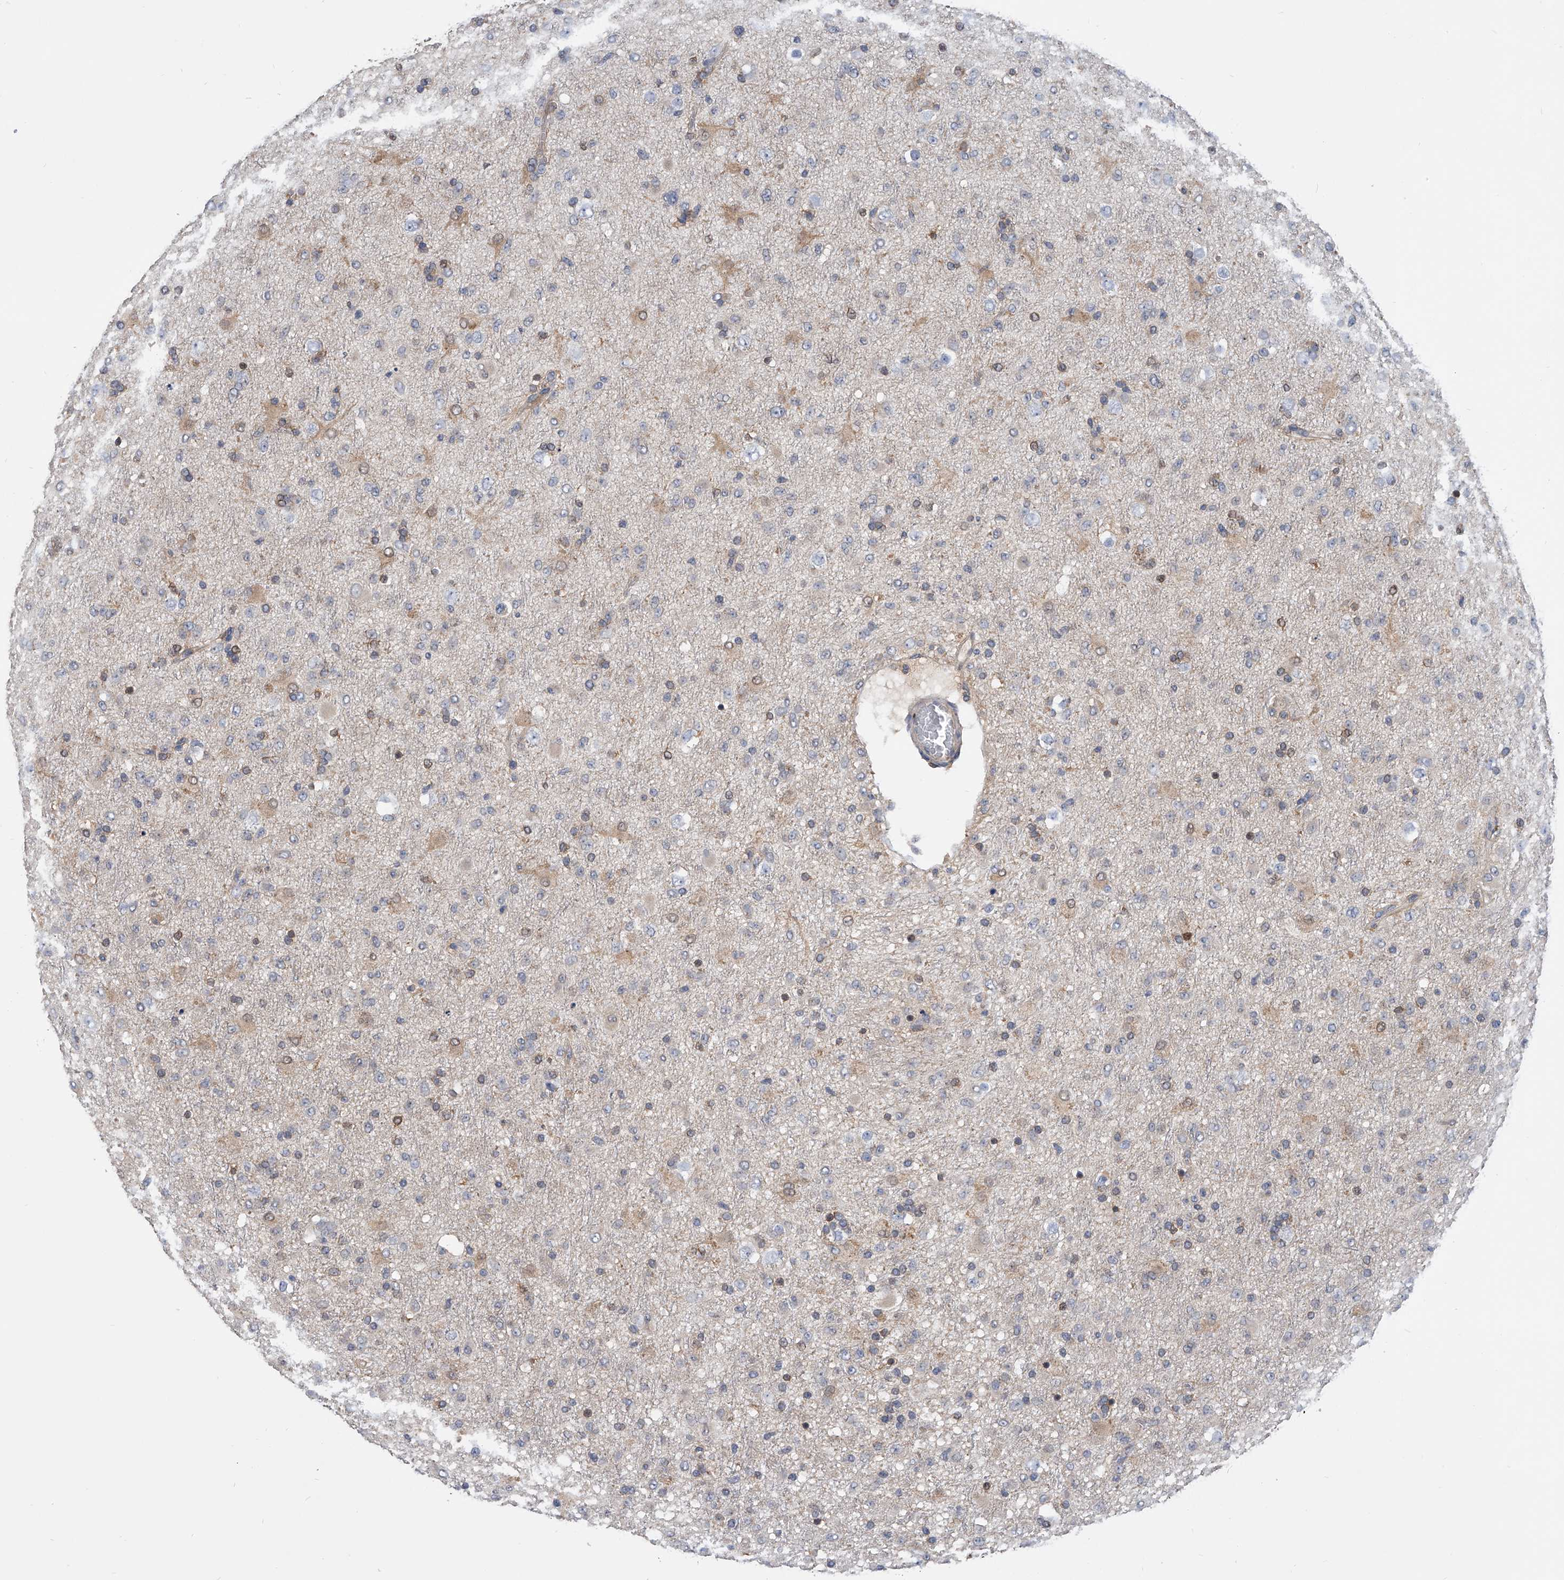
{"staining": {"intensity": "weak", "quantity": "<25%", "location": "cytoplasmic/membranous"}, "tissue": "glioma", "cell_type": "Tumor cells", "image_type": "cancer", "snomed": [{"axis": "morphology", "description": "Glioma, malignant, Low grade"}, {"axis": "topography", "description": "Brain"}], "caption": "An immunohistochemistry (IHC) micrograph of glioma is shown. There is no staining in tumor cells of glioma.", "gene": "PGM3", "patient": {"sex": "male", "age": 65}}